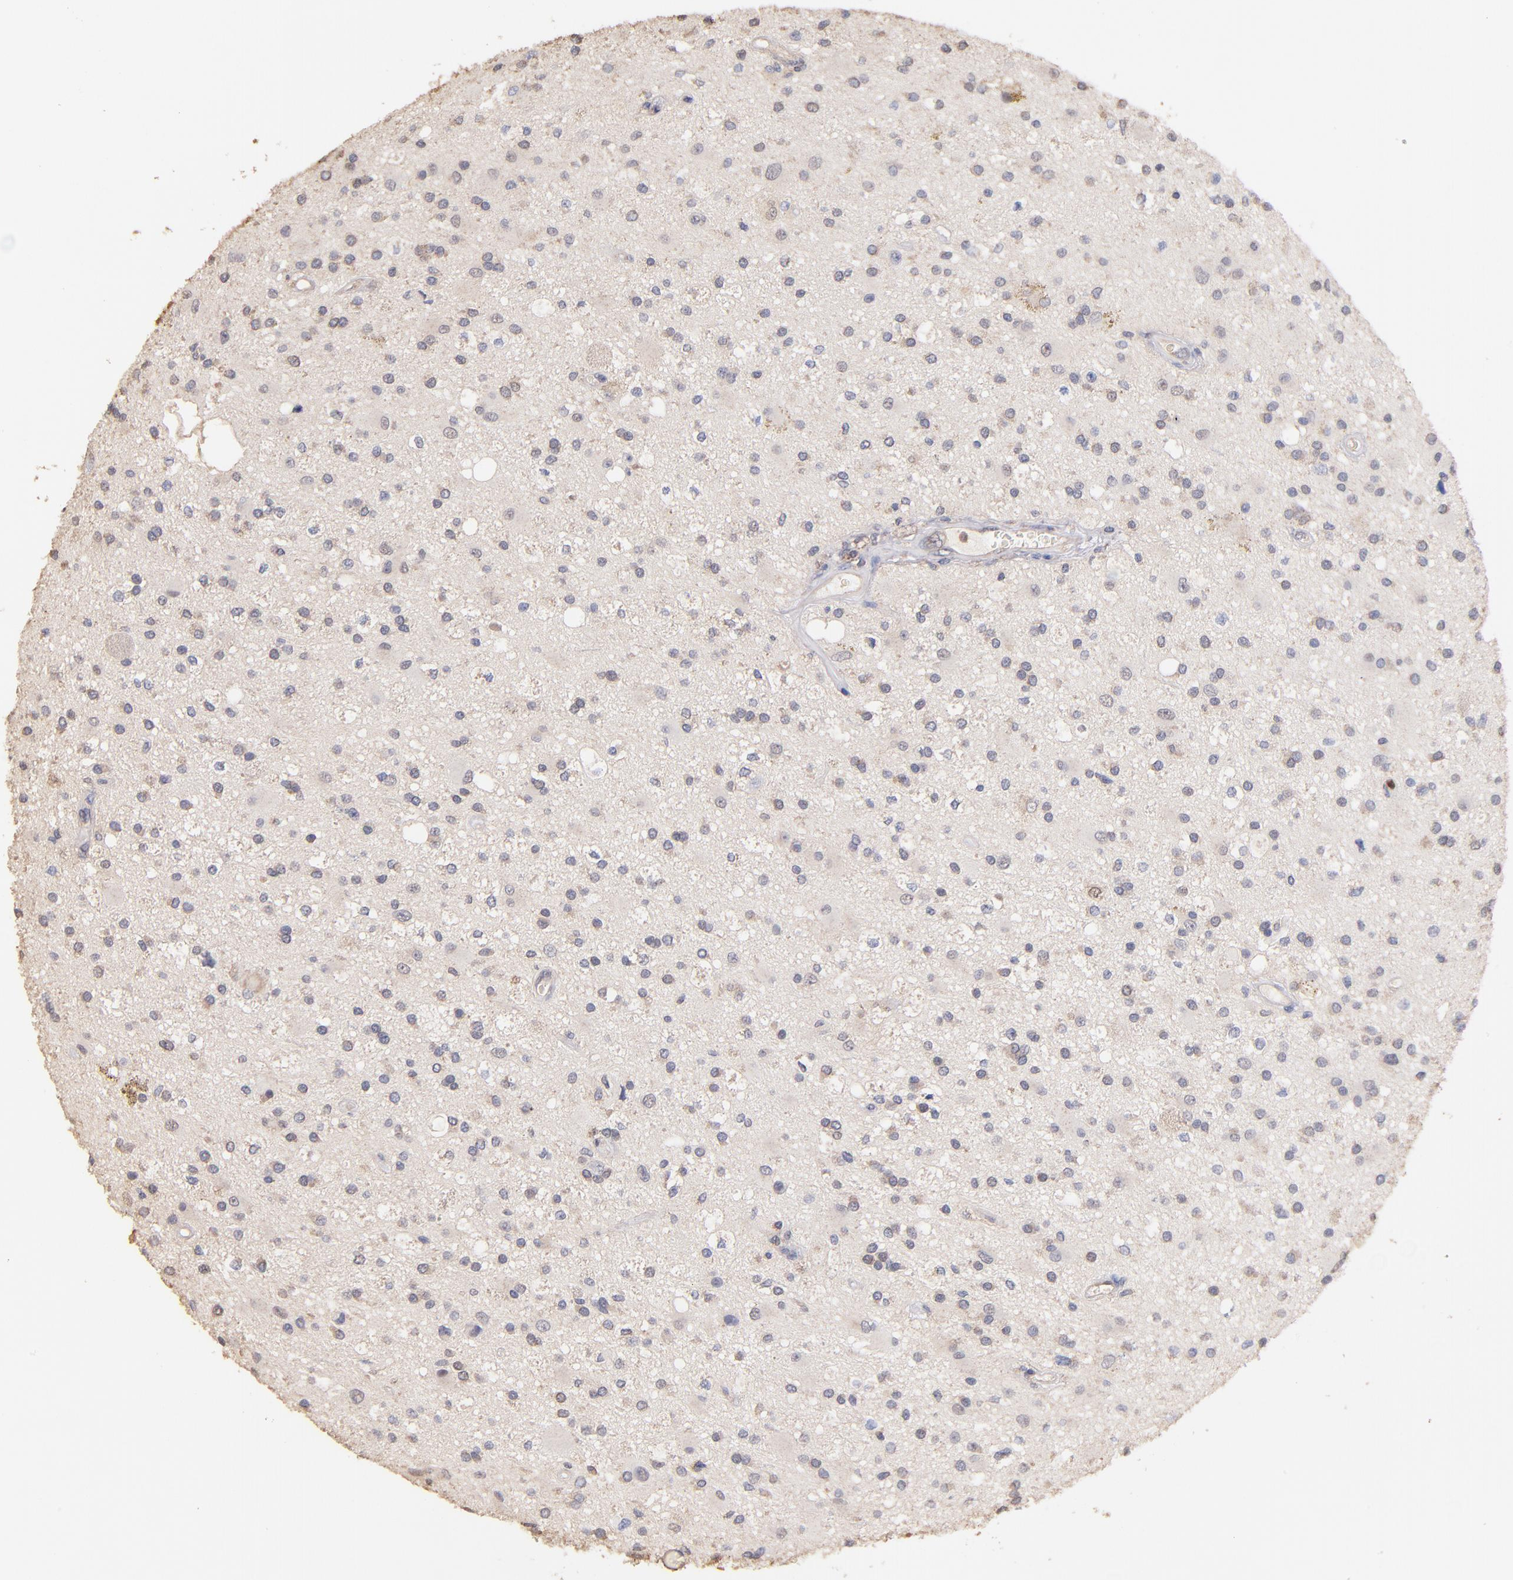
{"staining": {"intensity": "negative", "quantity": "none", "location": "none"}, "tissue": "glioma", "cell_type": "Tumor cells", "image_type": "cancer", "snomed": [{"axis": "morphology", "description": "Glioma, malignant, Low grade"}, {"axis": "topography", "description": "Brain"}], "caption": "The micrograph exhibits no staining of tumor cells in glioma.", "gene": "RO60", "patient": {"sex": "male", "age": 58}}